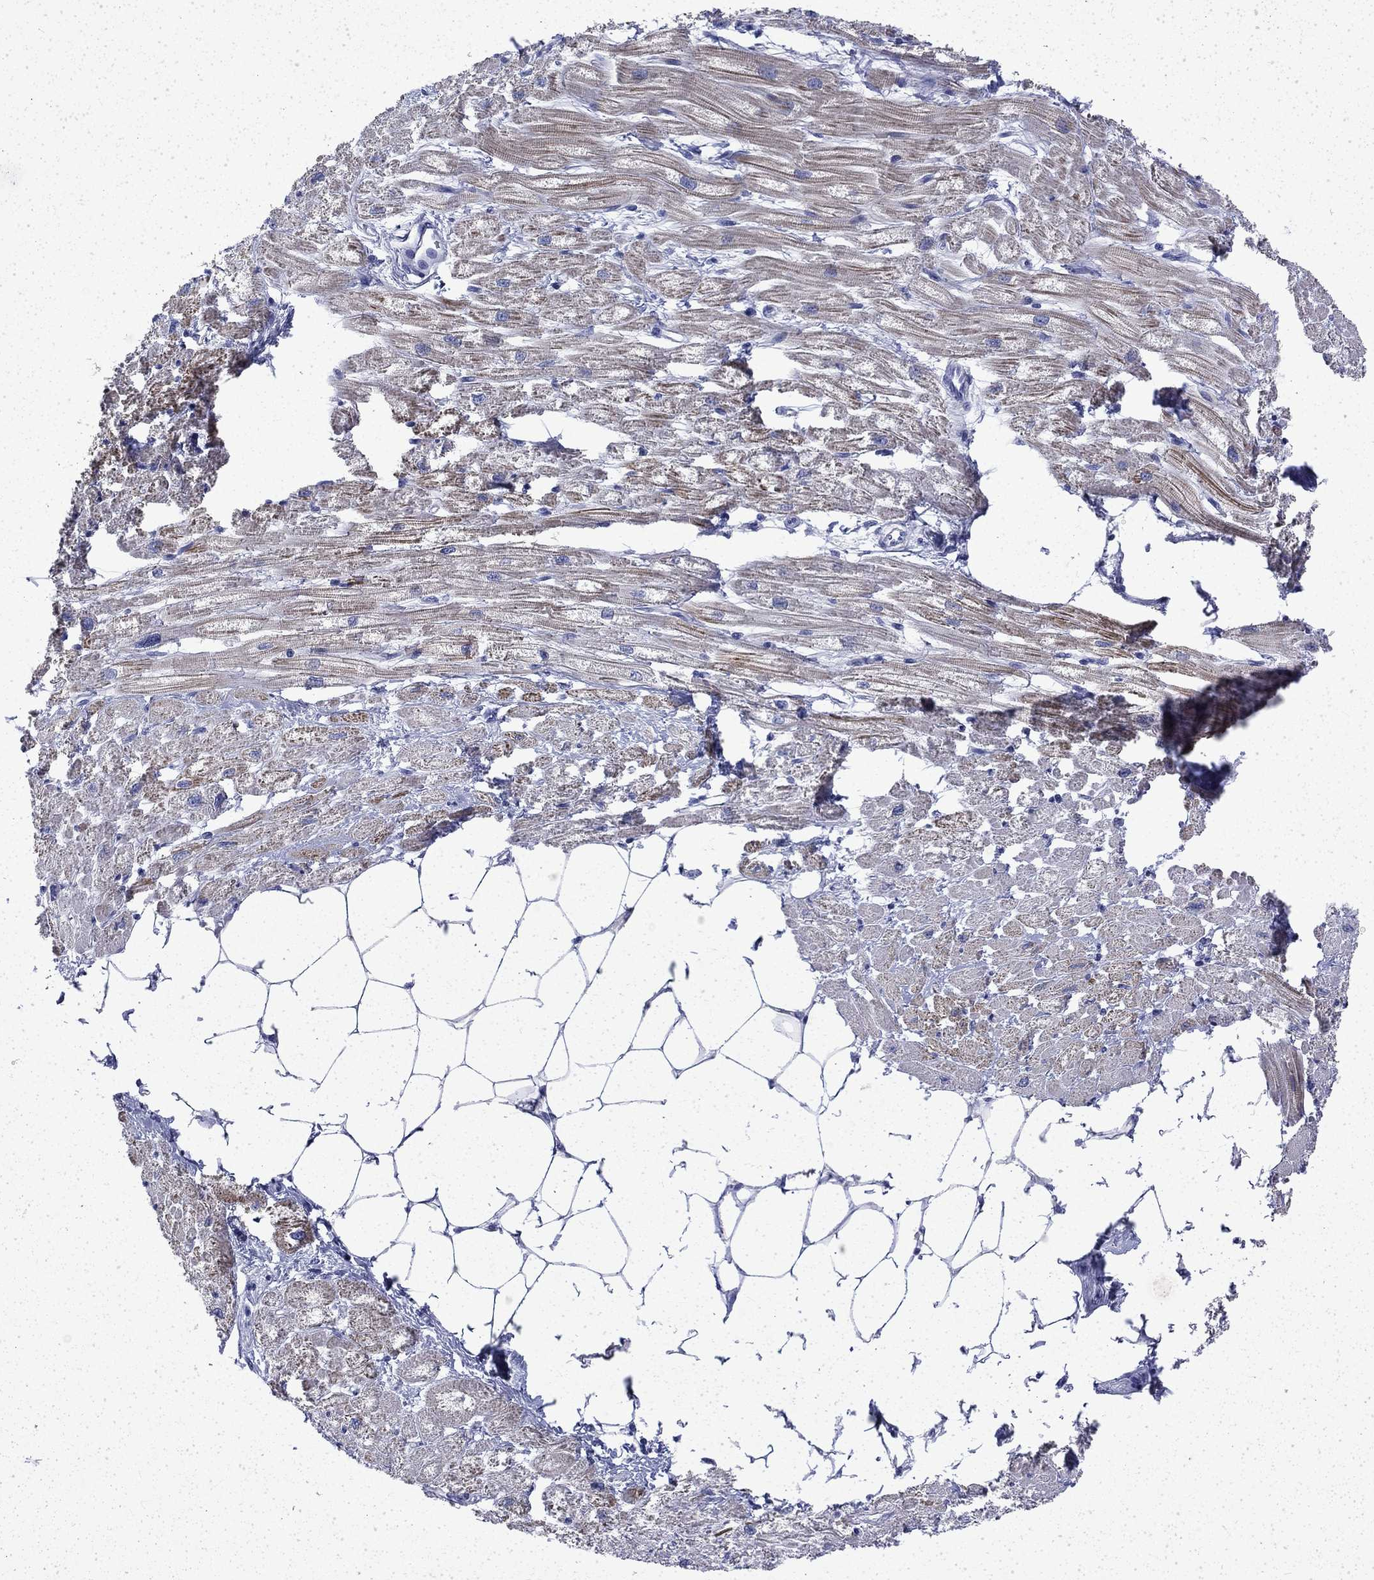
{"staining": {"intensity": "strong", "quantity": "25%-75%", "location": "cytoplasmic/membranous"}, "tissue": "heart muscle", "cell_type": "Cardiomyocytes", "image_type": "normal", "snomed": [{"axis": "morphology", "description": "Normal tissue, NOS"}, {"axis": "topography", "description": "Heart"}], "caption": "IHC histopathology image of benign heart muscle: heart muscle stained using IHC displays high levels of strong protein expression localized specifically in the cytoplasmic/membranous of cardiomyocytes, appearing as a cytoplasmic/membranous brown color.", "gene": "ENPP6", "patient": {"sex": "male", "age": 57}}